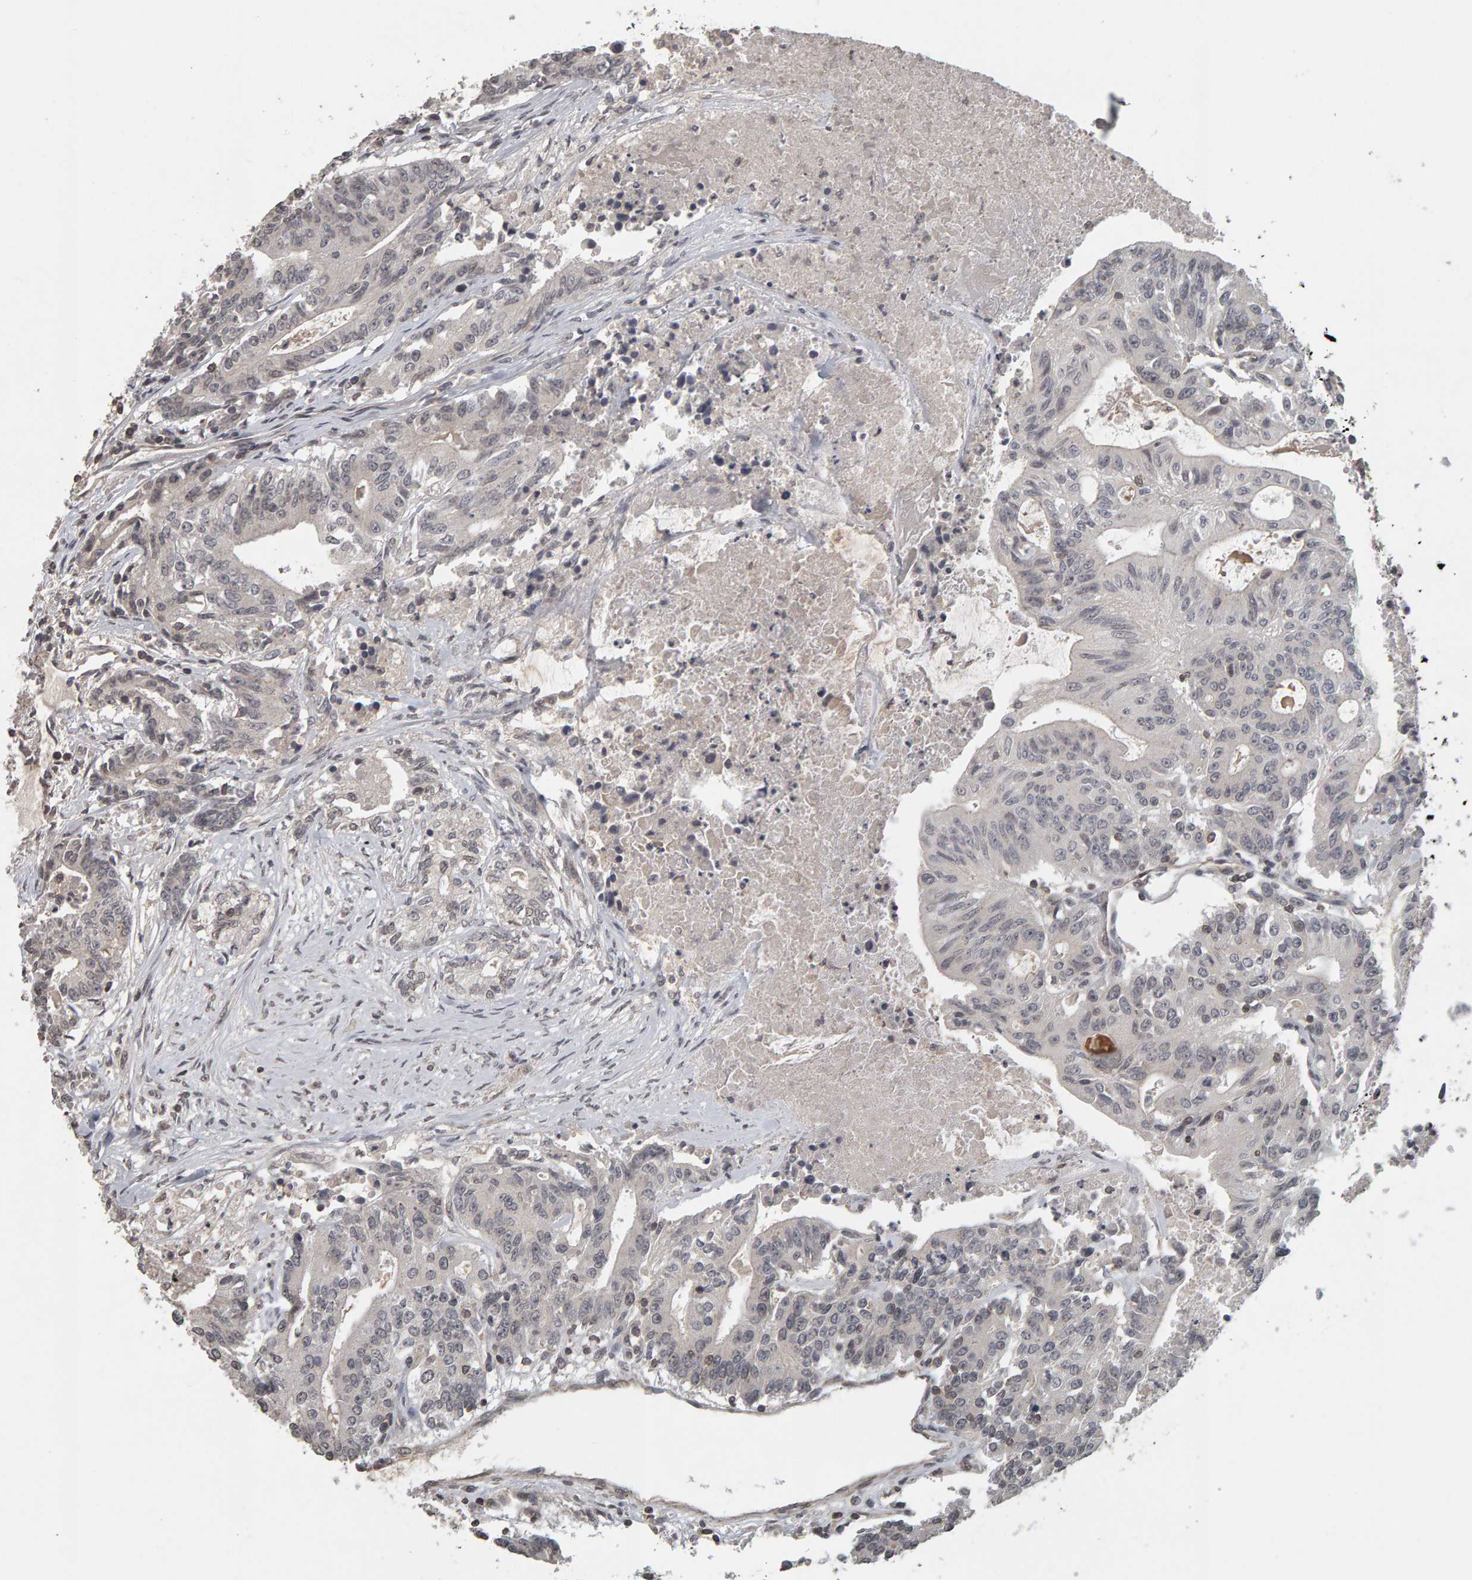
{"staining": {"intensity": "negative", "quantity": "none", "location": "none"}, "tissue": "colorectal cancer", "cell_type": "Tumor cells", "image_type": "cancer", "snomed": [{"axis": "morphology", "description": "Adenocarcinoma, NOS"}, {"axis": "topography", "description": "Colon"}], "caption": "Adenocarcinoma (colorectal) was stained to show a protein in brown. There is no significant positivity in tumor cells. (Brightfield microscopy of DAB (3,3'-diaminobenzidine) immunohistochemistry at high magnification).", "gene": "TEFM", "patient": {"sex": "female", "age": 77}}